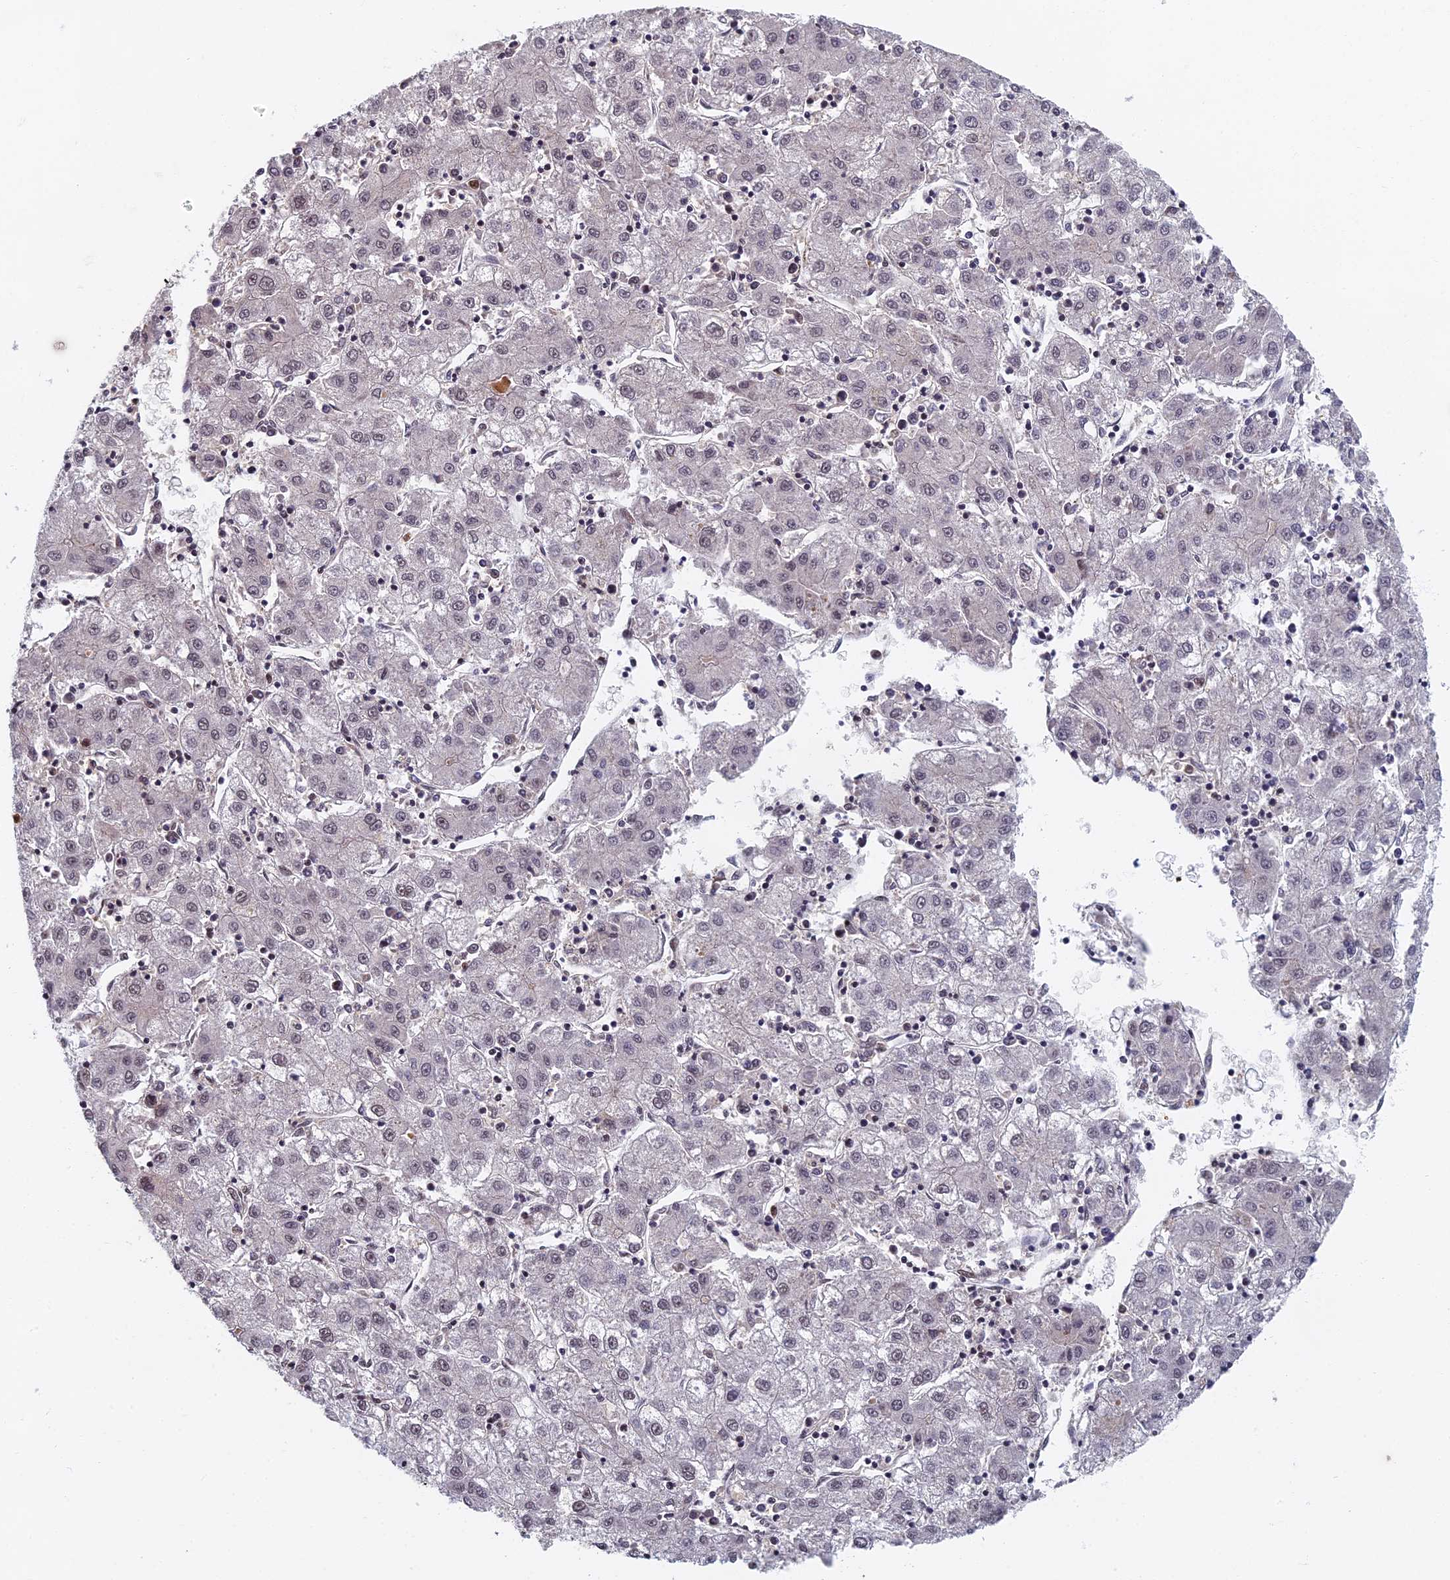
{"staining": {"intensity": "negative", "quantity": "none", "location": "none"}, "tissue": "liver cancer", "cell_type": "Tumor cells", "image_type": "cancer", "snomed": [{"axis": "morphology", "description": "Carcinoma, Hepatocellular, NOS"}, {"axis": "topography", "description": "Liver"}], "caption": "A high-resolution image shows IHC staining of liver cancer, which shows no significant staining in tumor cells. Nuclei are stained in blue.", "gene": "TAF13", "patient": {"sex": "male", "age": 72}}